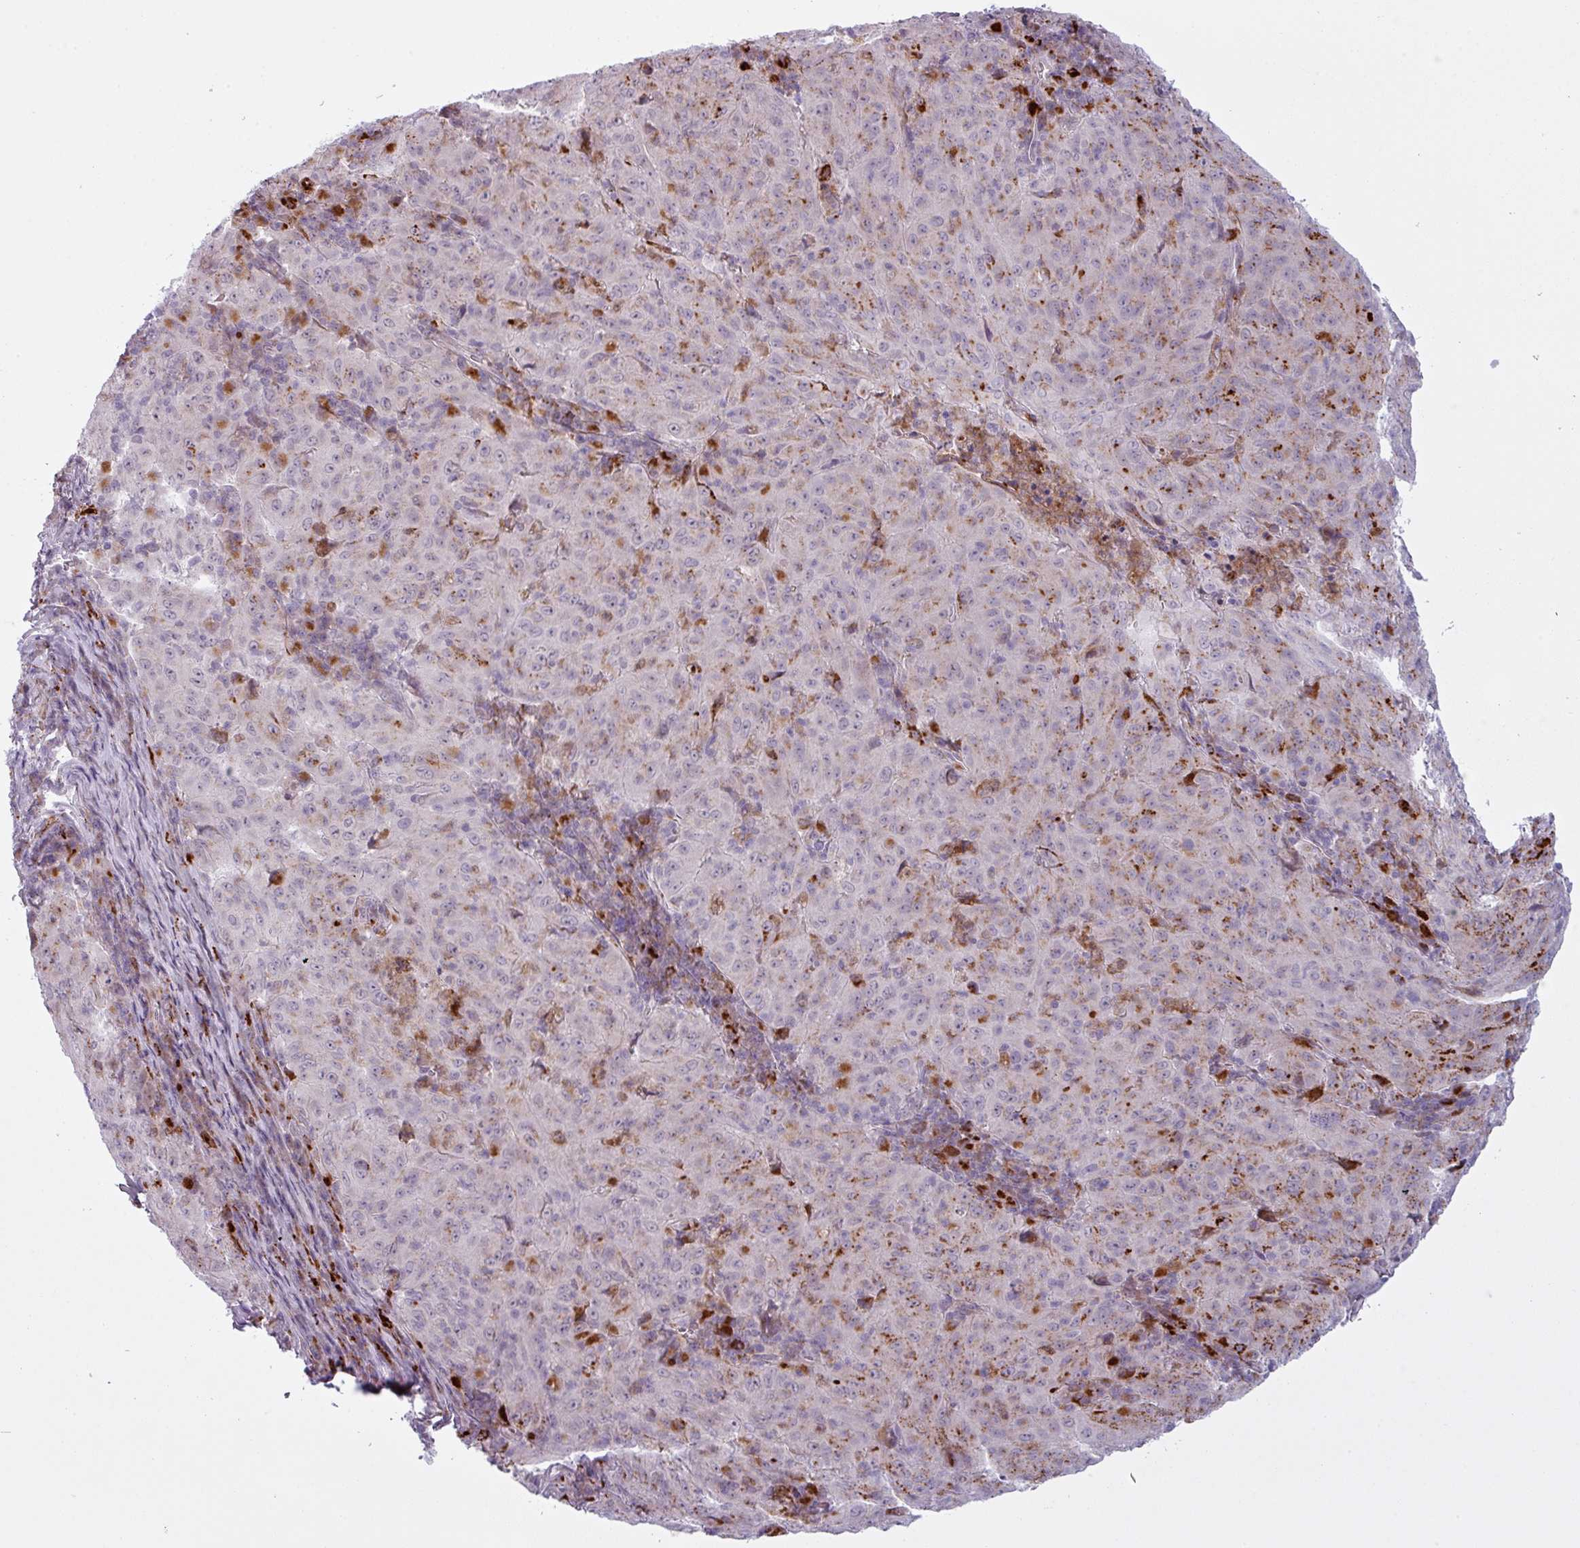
{"staining": {"intensity": "negative", "quantity": "none", "location": "none"}, "tissue": "pancreatic cancer", "cell_type": "Tumor cells", "image_type": "cancer", "snomed": [{"axis": "morphology", "description": "Adenocarcinoma, NOS"}, {"axis": "topography", "description": "Pancreas"}], "caption": "Immunohistochemical staining of pancreatic cancer (adenocarcinoma) demonstrates no significant positivity in tumor cells. (DAB (3,3'-diaminobenzidine) immunohistochemistry, high magnification).", "gene": "MAP7D2", "patient": {"sex": "male", "age": 63}}